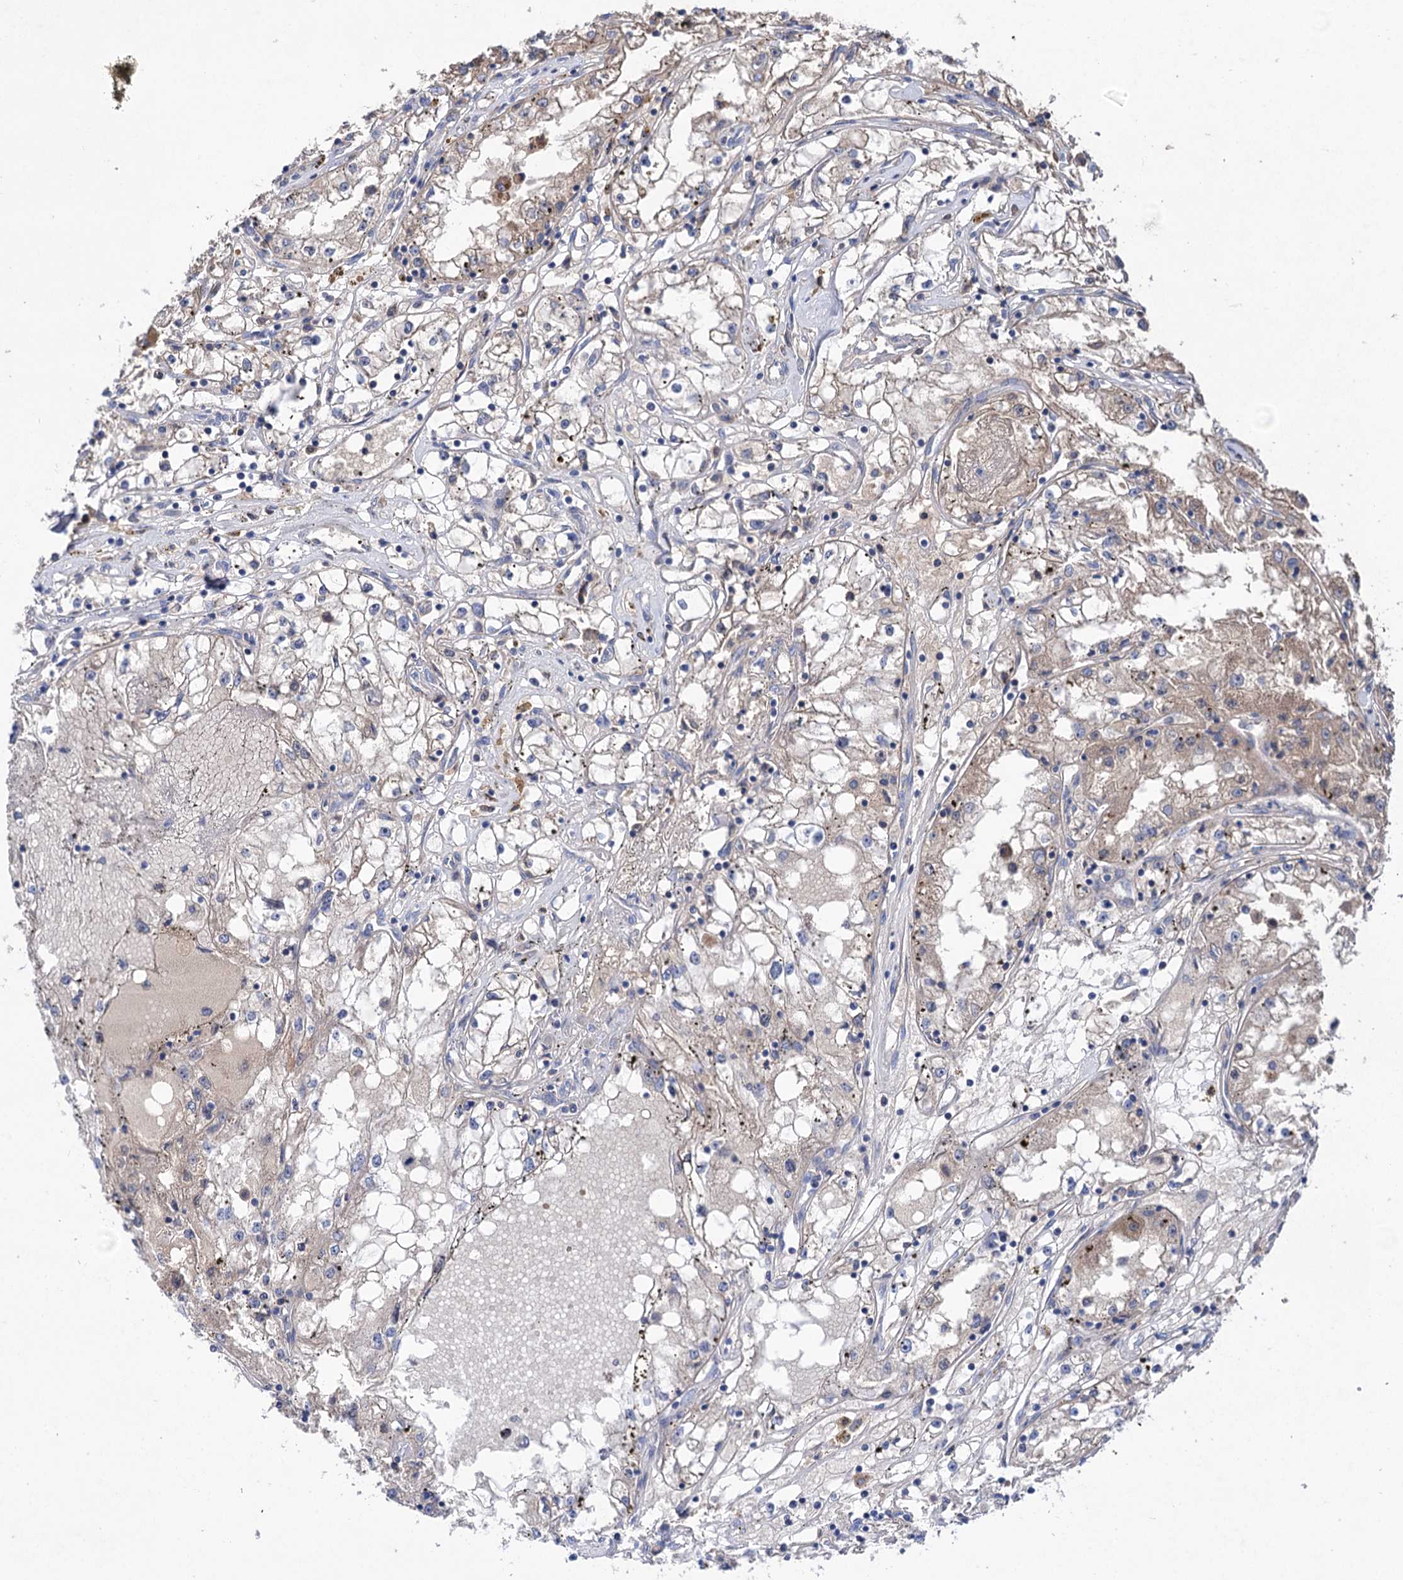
{"staining": {"intensity": "weak", "quantity": "<25%", "location": "cytoplasmic/membranous"}, "tissue": "renal cancer", "cell_type": "Tumor cells", "image_type": "cancer", "snomed": [{"axis": "morphology", "description": "Adenocarcinoma, NOS"}, {"axis": "topography", "description": "Kidney"}], "caption": "Human adenocarcinoma (renal) stained for a protein using immunohistochemistry shows no staining in tumor cells.", "gene": "CLPB", "patient": {"sex": "male", "age": 56}}